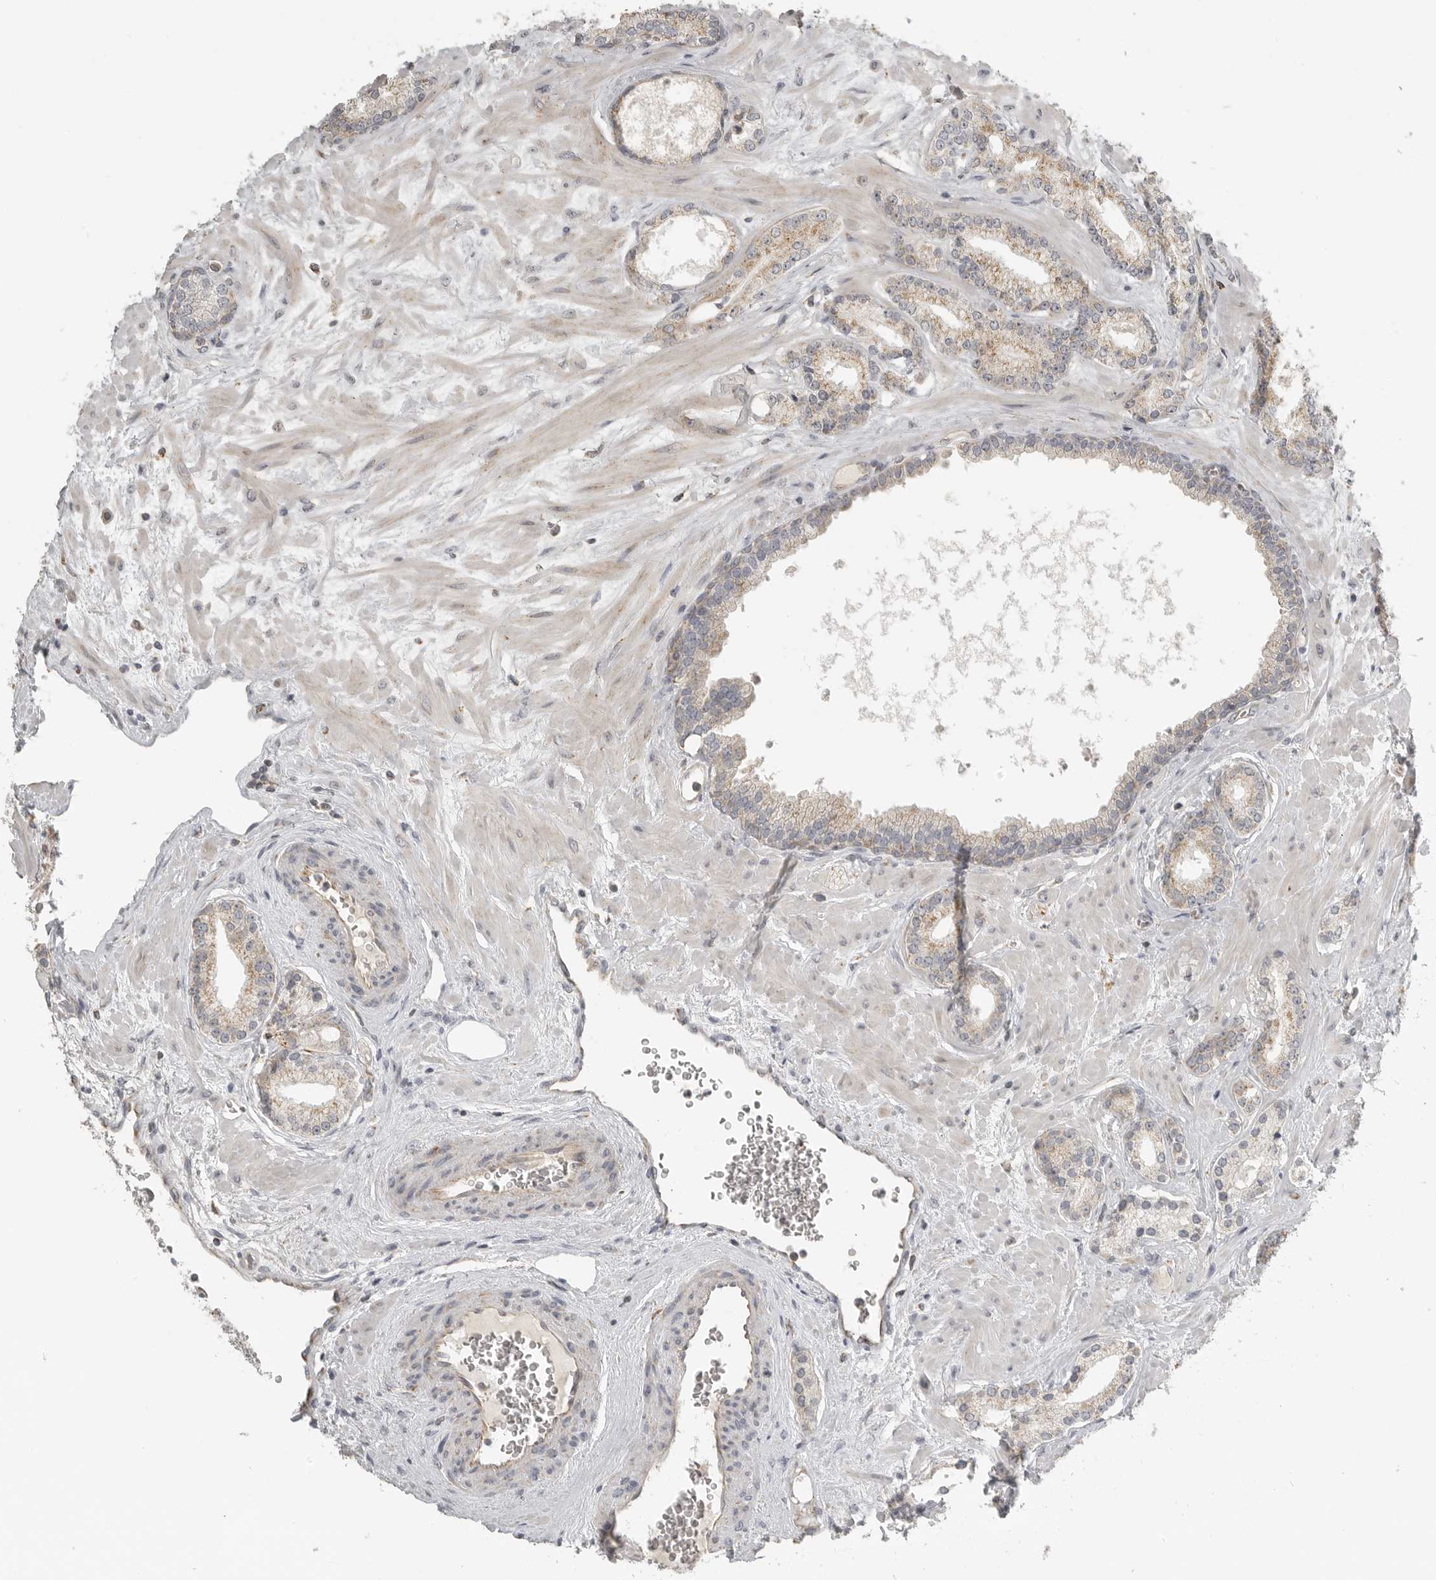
{"staining": {"intensity": "weak", "quantity": "25%-75%", "location": "cytoplasmic/membranous"}, "tissue": "prostate cancer", "cell_type": "Tumor cells", "image_type": "cancer", "snomed": [{"axis": "morphology", "description": "Adenocarcinoma, Low grade"}, {"axis": "topography", "description": "Prostate"}], "caption": "This is an image of immunohistochemistry (IHC) staining of prostate adenocarcinoma (low-grade), which shows weak staining in the cytoplasmic/membranous of tumor cells.", "gene": "RXFP3", "patient": {"sex": "male", "age": 70}}